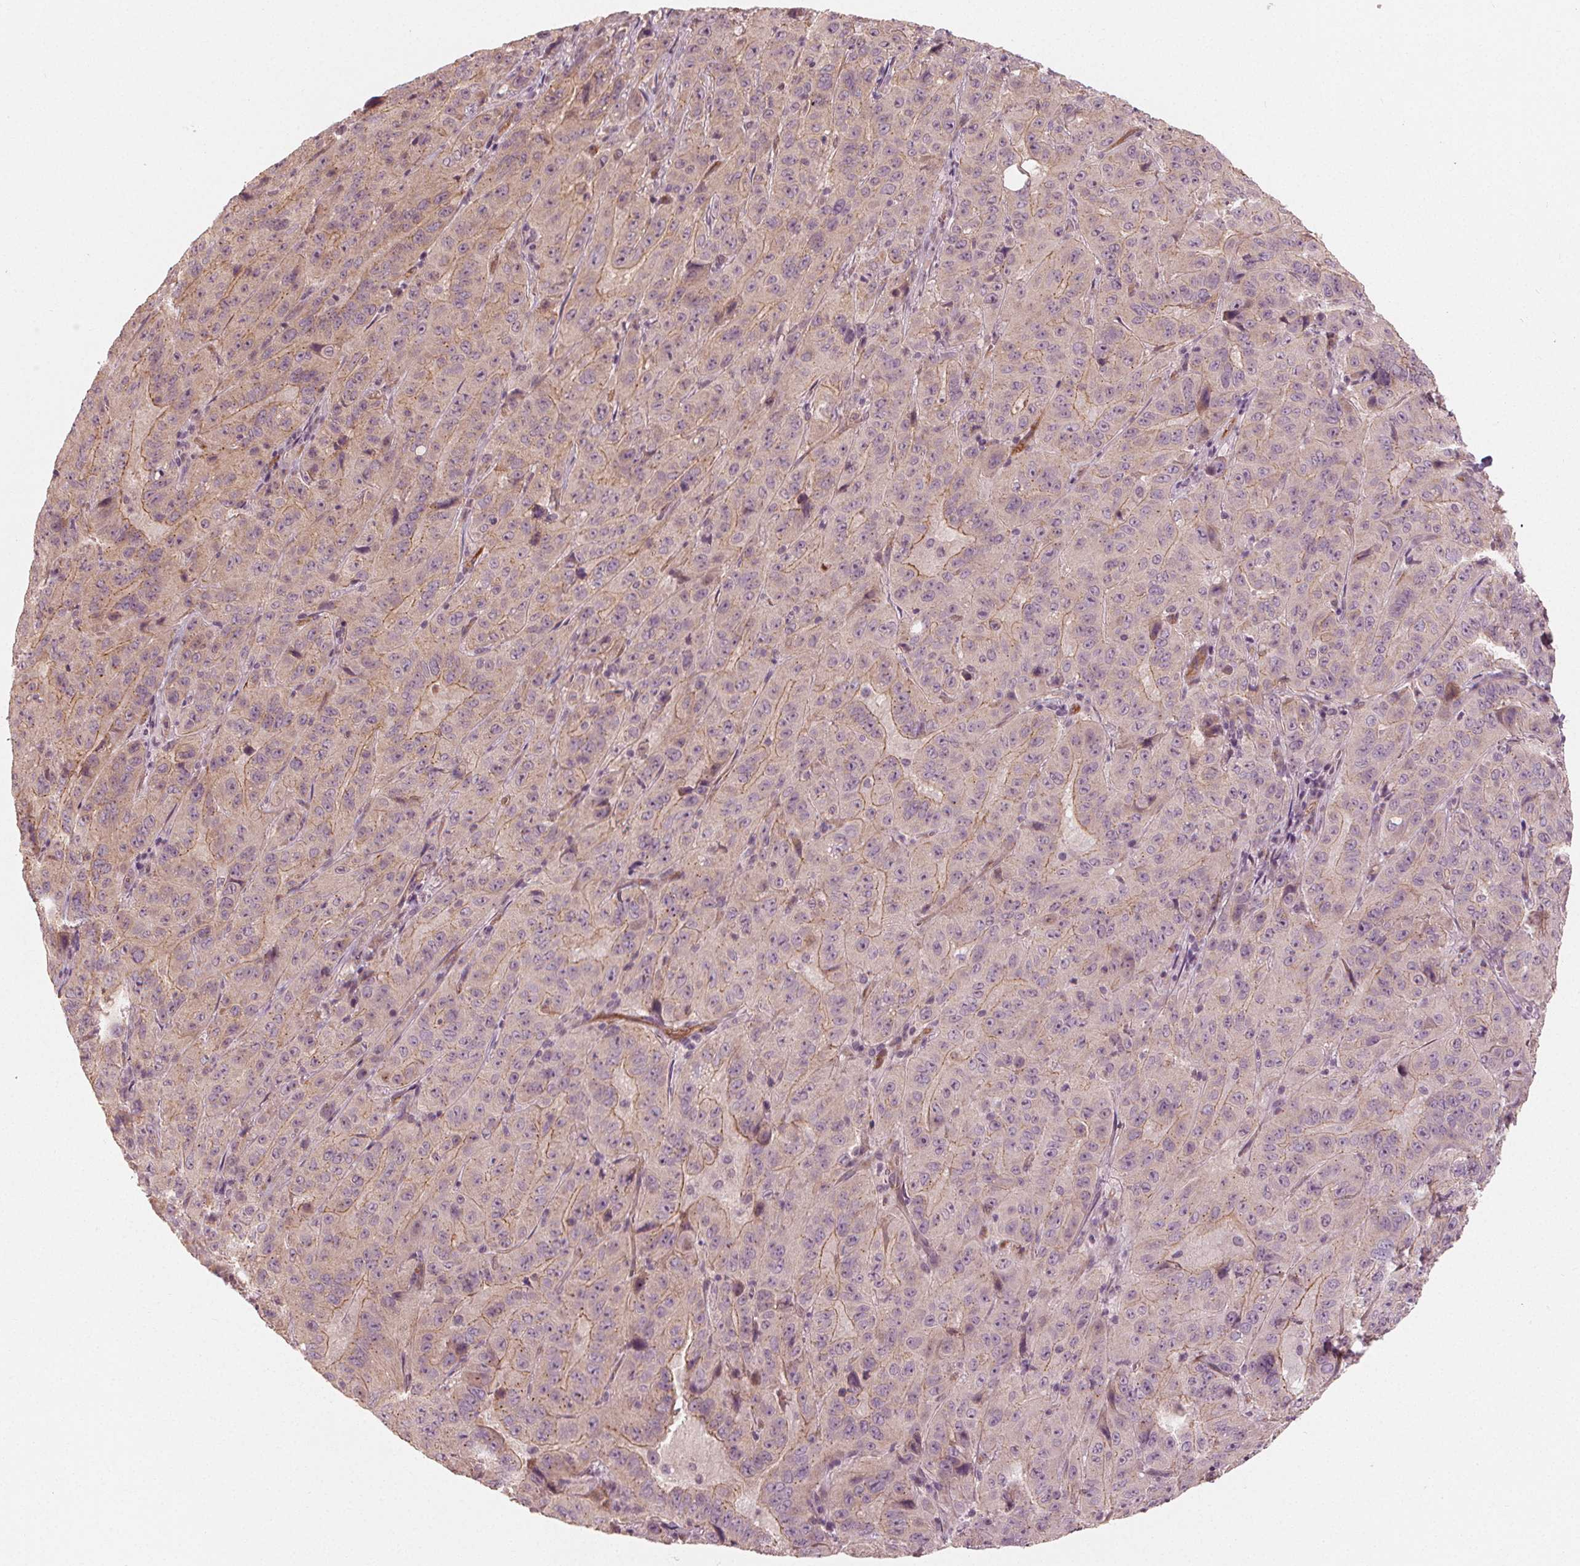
{"staining": {"intensity": "weak", "quantity": "<25%", "location": "cytoplasmic/membranous"}, "tissue": "pancreatic cancer", "cell_type": "Tumor cells", "image_type": "cancer", "snomed": [{"axis": "morphology", "description": "Adenocarcinoma, NOS"}, {"axis": "topography", "description": "Pancreas"}], "caption": "Protein analysis of adenocarcinoma (pancreatic) shows no significant positivity in tumor cells.", "gene": "CLBA1", "patient": {"sex": "male", "age": 63}}